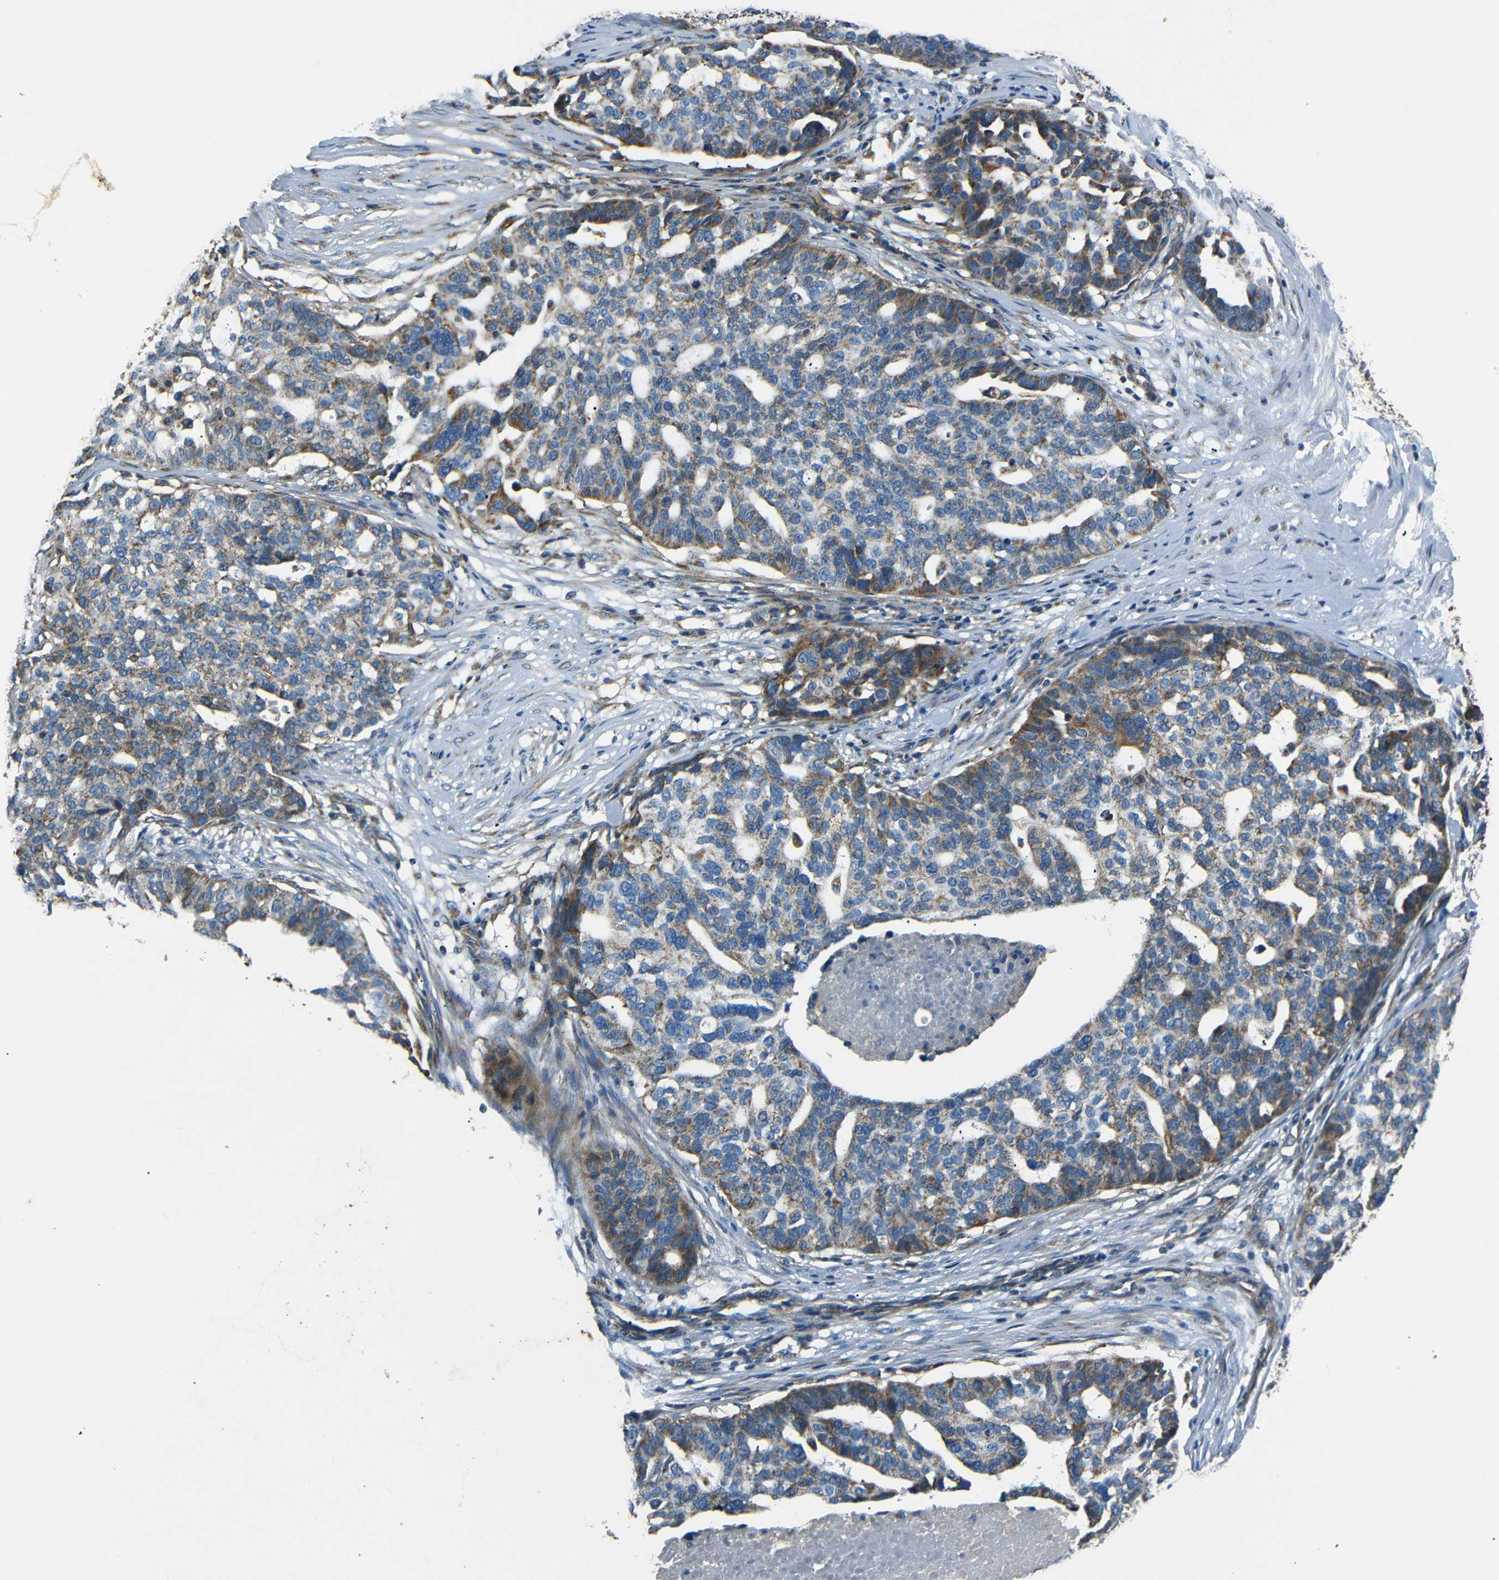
{"staining": {"intensity": "moderate", "quantity": "25%-75%", "location": "cytoplasmic/membranous"}, "tissue": "ovarian cancer", "cell_type": "Tumor cells", "image_type": "cancer", "snomed": [{"axis": "morphology", "description": "Cystadenocarcinoma, serous, NOS"}, {"axis": "topography", "description": "Ovary"}], "caption": "This photomicrograph demonstrates immunohistochemistry (IHC) staining of human serous cystadenocarcinoma (ovarian), with medium moderate cytoplasmic/membranous expression in about 25%-75% of tumor cells.", "gene": "NETO2", "patient": {"sex": "female", "age": 59}}